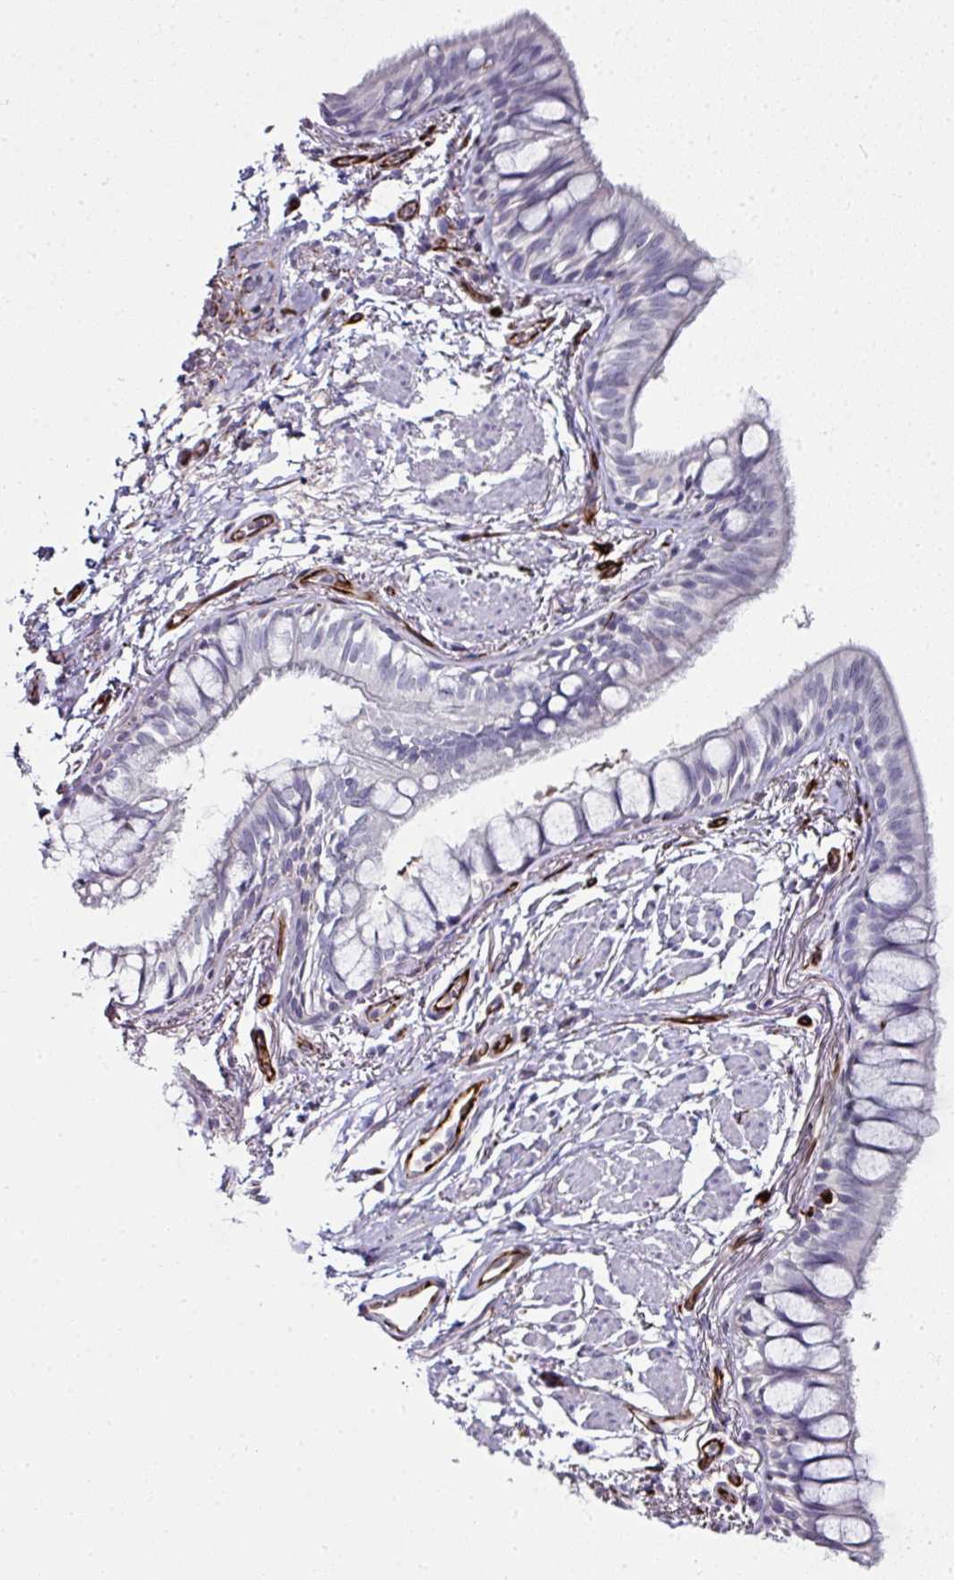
{"staining": {"intensity": "negative", "quantity": "none", "location": "none"}, "tissue": "bronchus", "cell_type": "Respiratory epithelial cells", "image_type": "normal", "snomed": [{"axis": "morphology", "description": "Normal tissue, NOS"}, {"axis": "topography", "description": "Bronchus"}], "caption": "IHC histopathology image of unremarkable bronchus stained for a protein (brown), which shows no staining in respiratory epithelial cells.", "gene": "TMPRSS9", "patient": {"sex": "male", "age": 70}}